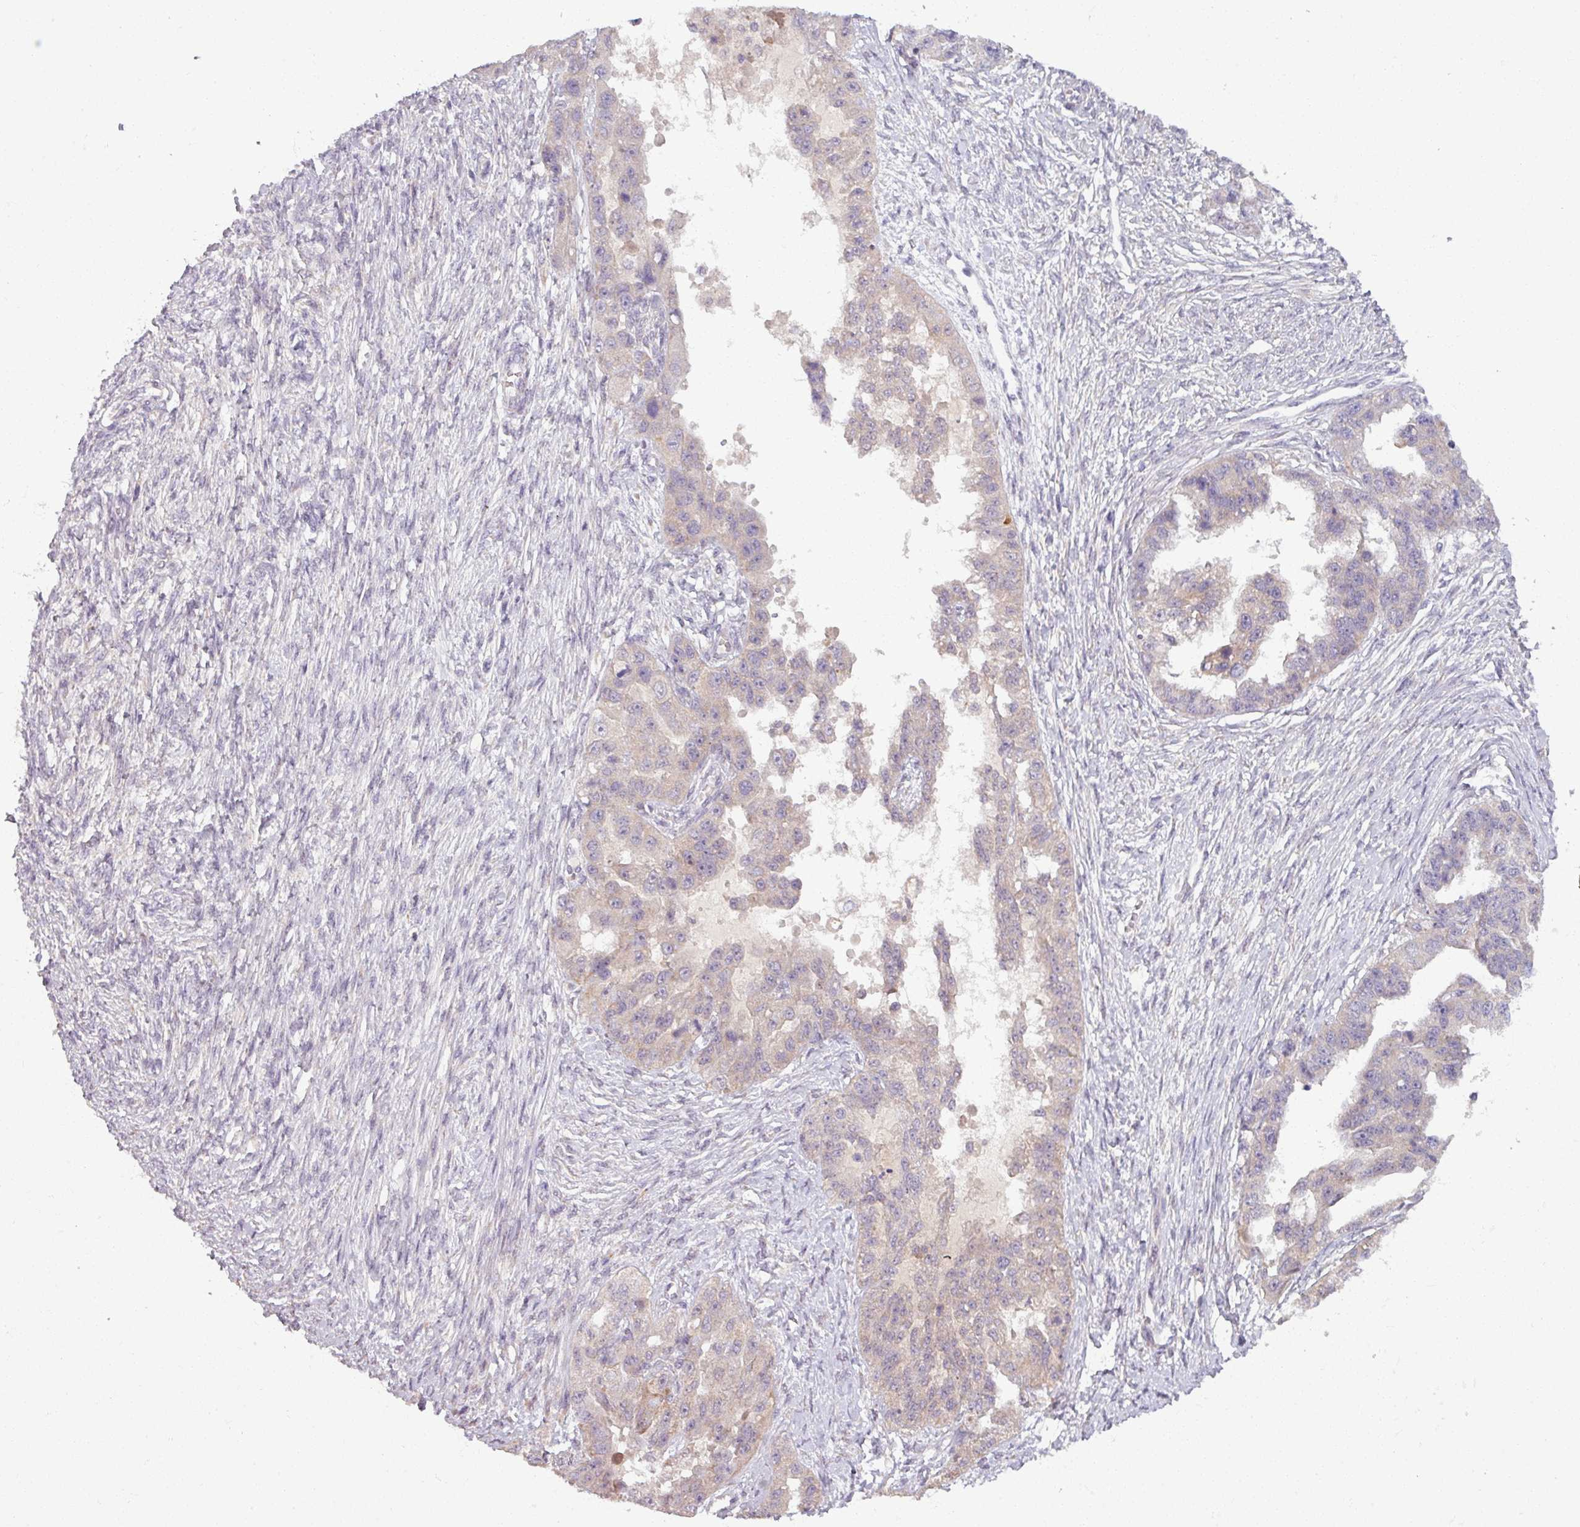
{"staining": {"intensity": "negative", "quantity": "none", "location": "none"}, "tissue": "ovarian cancer", "cell_type": "Tumor cells", "image_type": "cancer", "snomed": [{"axis": "morphology", "description": "Cystadenocarcinoma, serous, NOS"}, {"axis": "topography", "description": "Ovary"}], "caption": "DAB (3,3'-diaminobenzidine) immunohistochemical staining of human ovarian cancer (serous cystadenocarcinoma) exhibits no significant staining in tumor cells. The staining was performed using DAB (3,3'-diaminobenzidine) to visualize the protein expression in brown, while the nuclei were stained in blue with hematoxylin (Magnification: 20x).", "gene": "OGFOD3", "patient": {"sex": "female", "age": 58}}